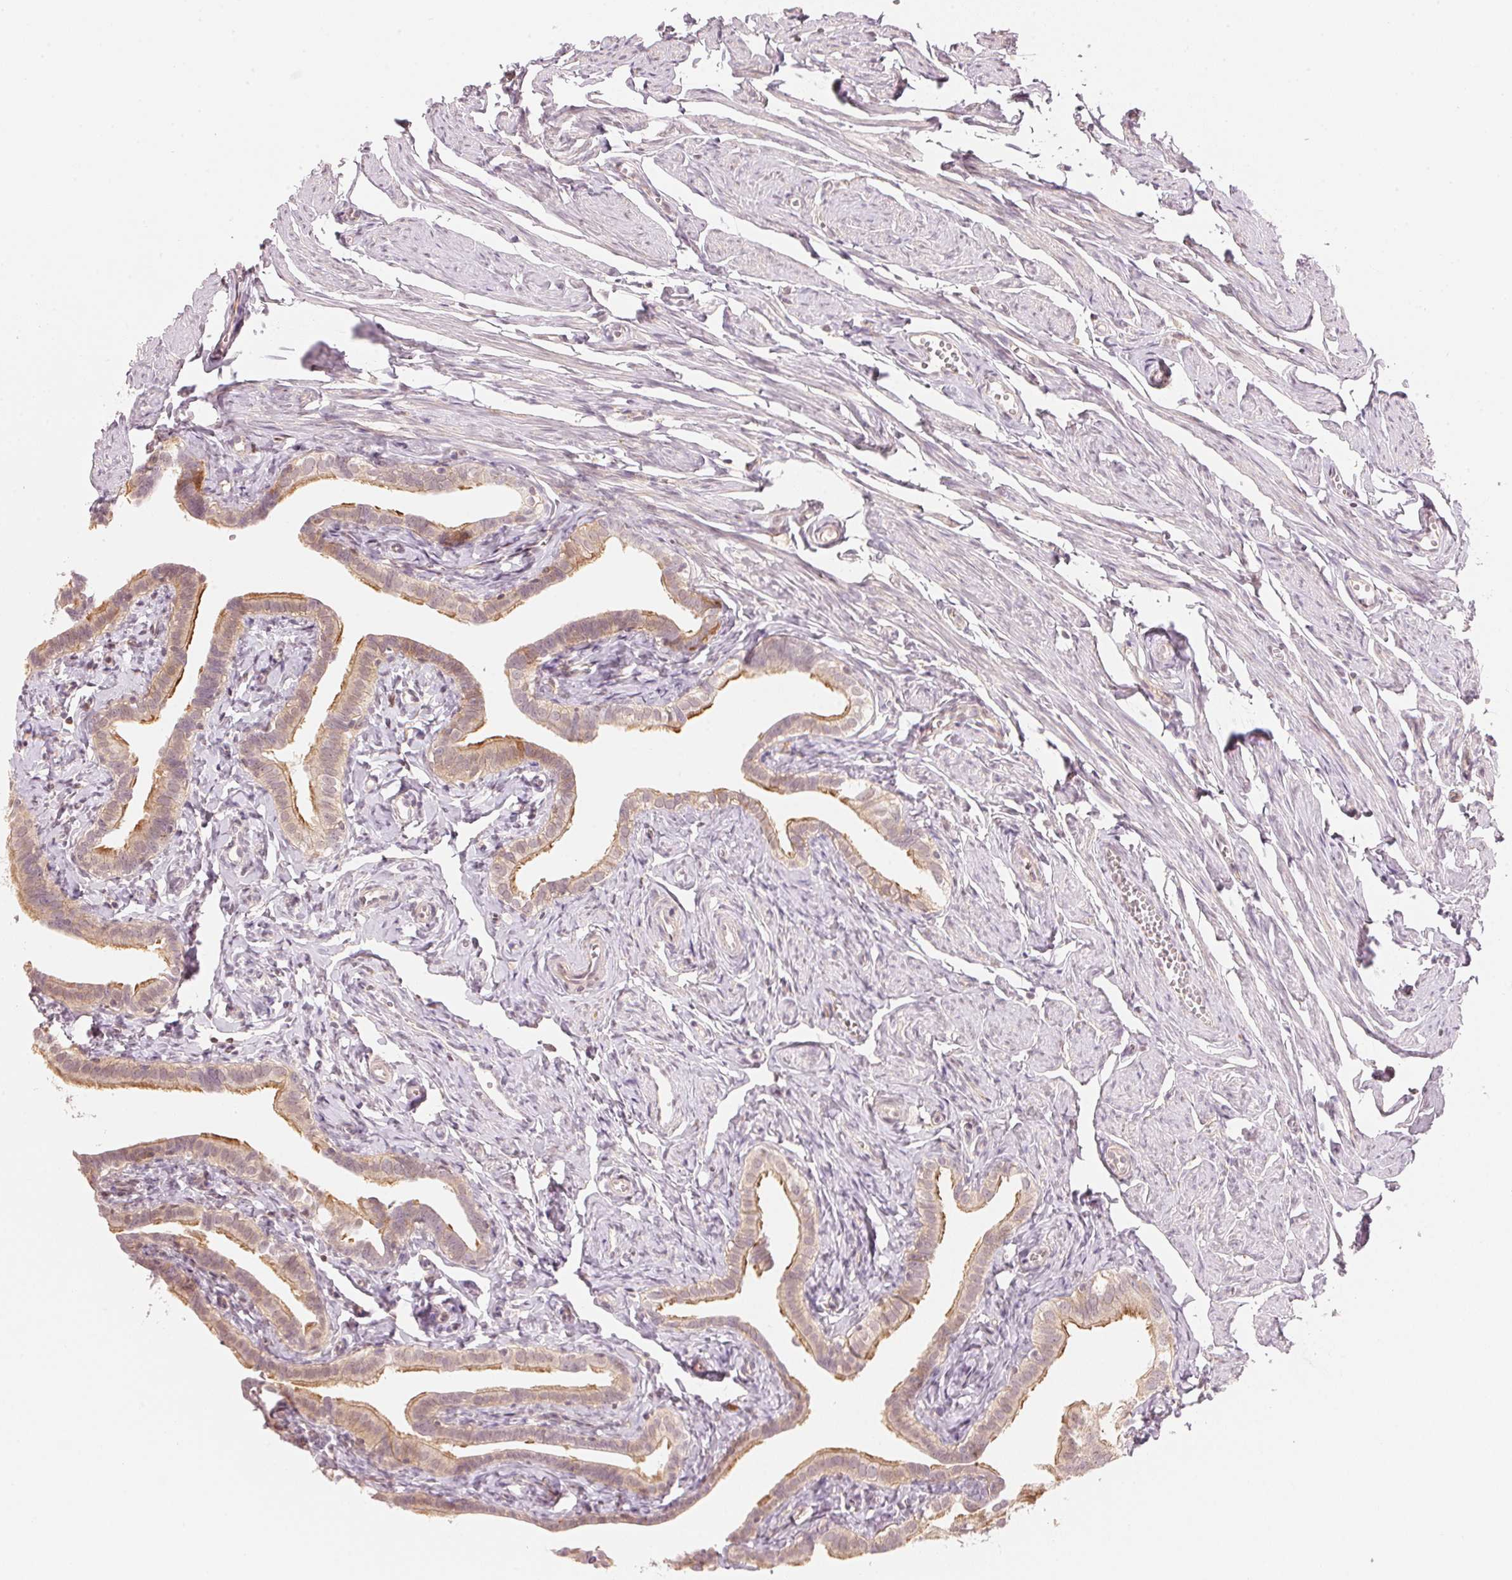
{"staining": {"intensity": "moderate", "quantity": "25%-75%", "location": "cytoplasmic/membranous"}, "tissue": "fallopian tube", "cell_type": "Glandular cells", "image_type": "normal", "snomed": [{"axis": "morphology", "description": "Normal tissue, NOS"}, {"axis": "topography", "description": "Fallopian tube"}], "caption": "Glandular cells reveal medium levels of moderate cytoplasmic/membranous expression in about 25%-75% of cells in normal human fallopian tube. The staining is performed using DAB brown chromogen to label protein expression. The nuclei are counter-stained blue using hematoxylin.", "gene": "PRKN", "patient": {"sex": "female", "age": 41}}